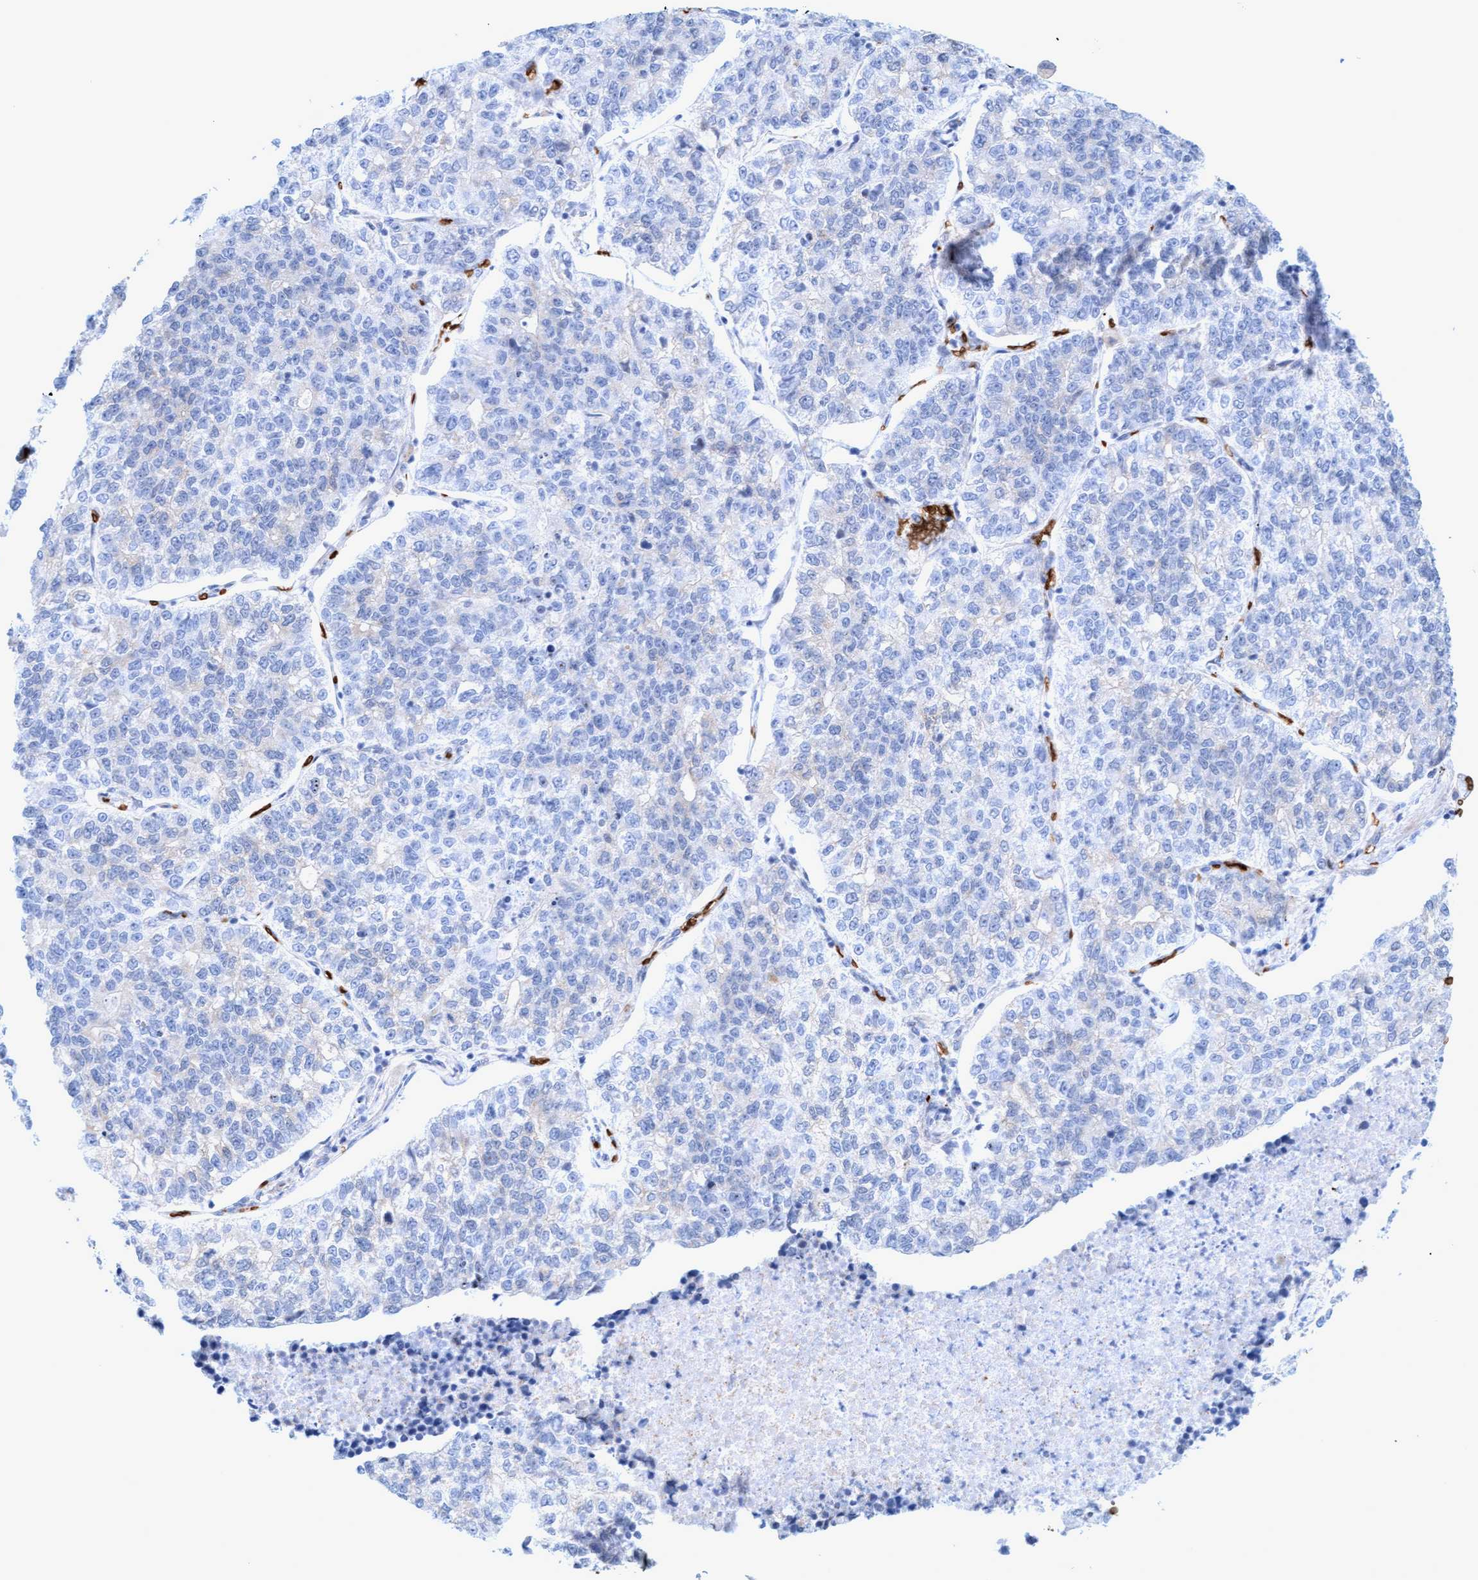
{"staining": {"intensity": "negative", "quantity": "none", "location": "none"}, "tissue": "lung cancer", "cell_type": "Tumor cells", "image_type": "cancer", "snomed": [{"axis": "morphology", "description": "Adenocarcinoma, NOS"}, {"axis": "topography", "description": "Lung"}], "caption": "Lung cancer (adenocarcinoma) was stained to show a protein in brown. There is no significant expression in tumor cells. Brightfield microscopy of immunohistochemistry (IHC) stained with DAB (3,3'-diaminobenzidine) (brown) and hematoxylin (blue), captured at high magnification.", "gene": "SPEM2", "patient": {"sex": "male", "age": 49}}